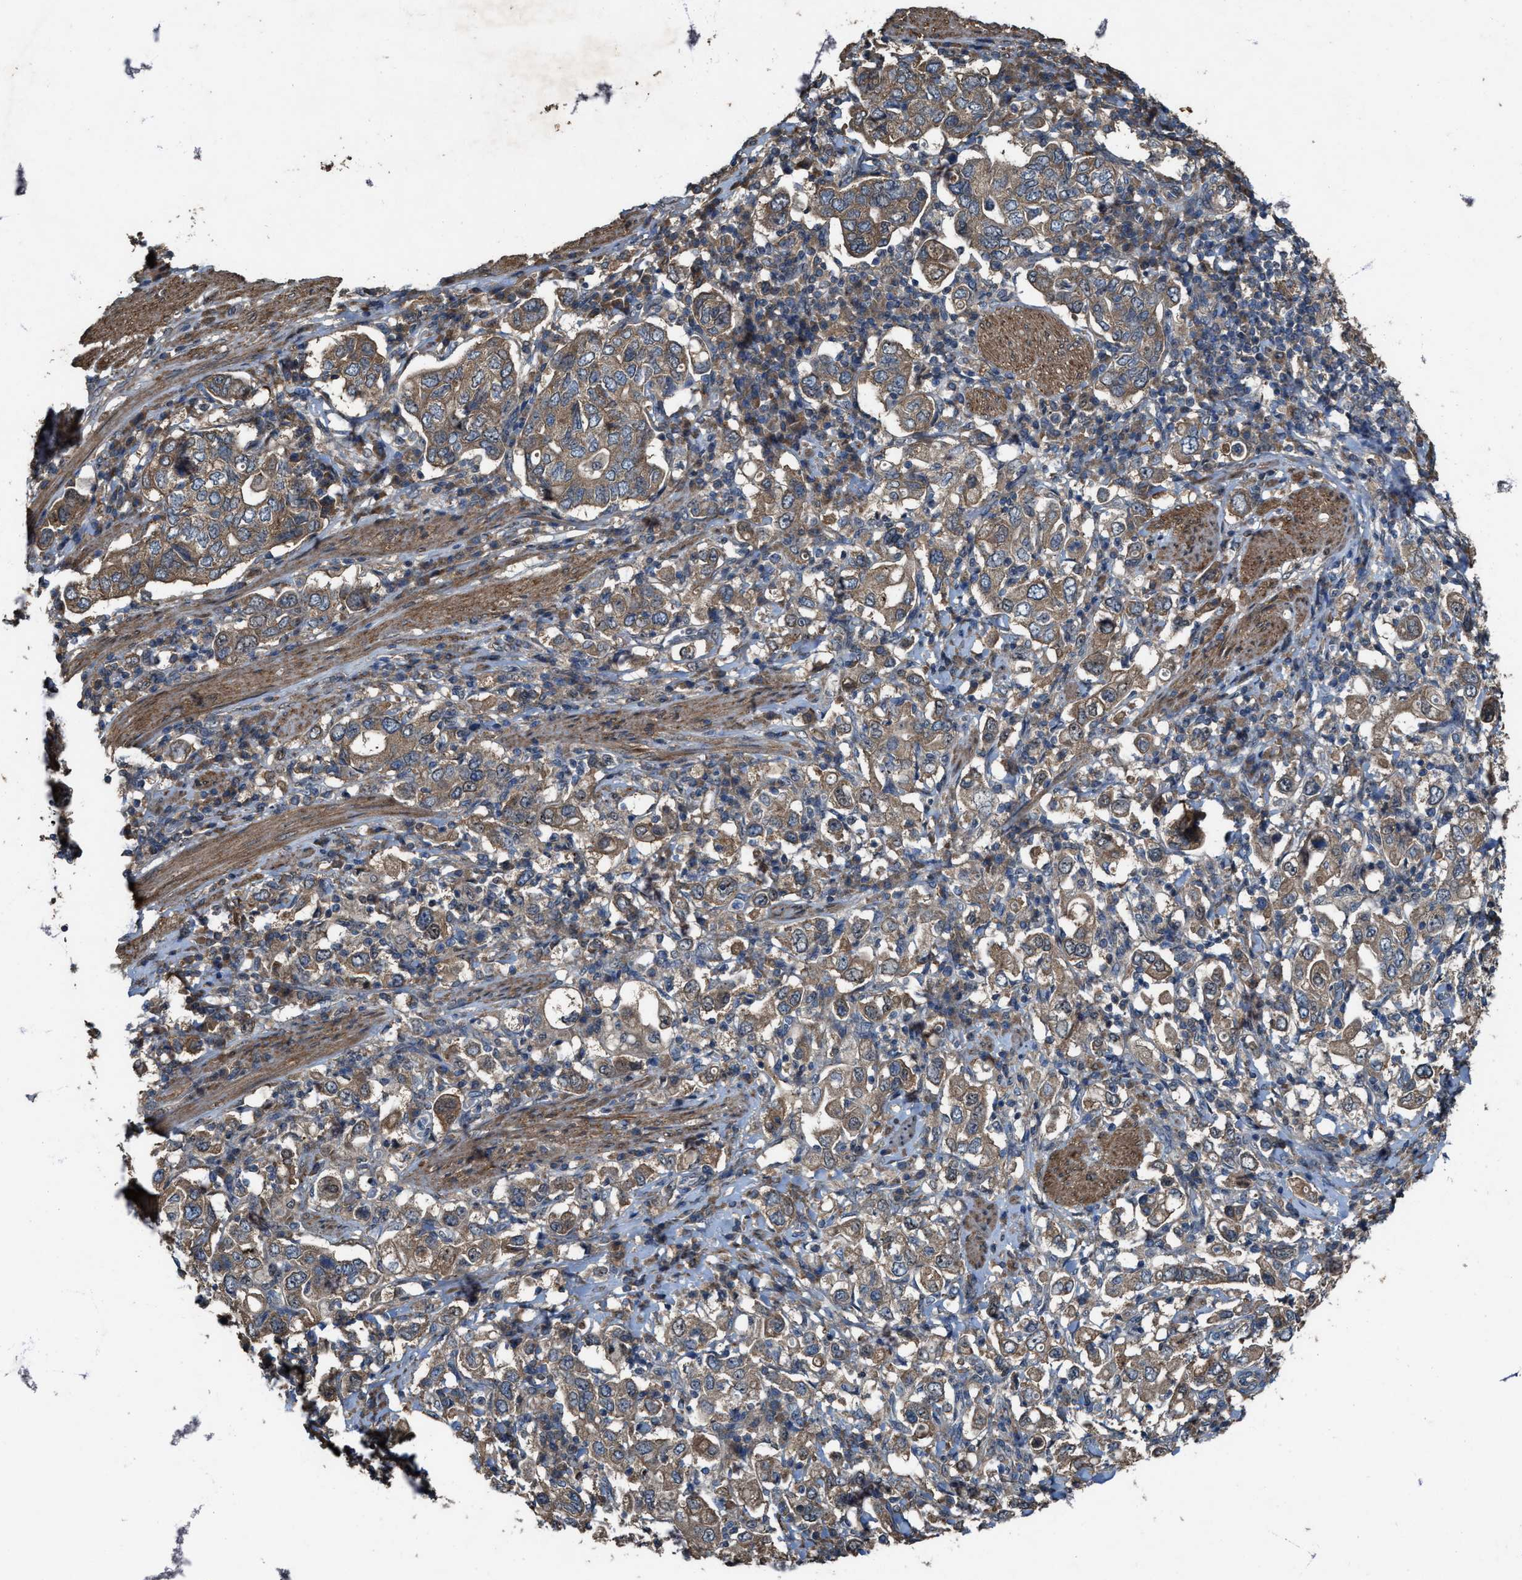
{"staining": {"intensity": "moderate", "quantity": ">75%", "location": "cytoplasmic/membranous"}, "tissue": "stomach cancer", "cell_type": "Tumor cells", "image_type": "cancer", "snomed": [{"axis": "morphology", "description": "Adenocarcinoma, NOS"}, {"axis": "topography", "description": "Stomach, upper"}], "caption": "Adenocarcinoma (stomach) stained with DAB (3,3'-diaminobenzidine) immunohistochemistry (IHC) reveals medium levels of moderate cytoplasmic/membranous staining in about >75% of tumor cells.", "gene": "PDP2", "patient": {"sex": "male", "age": 62}}